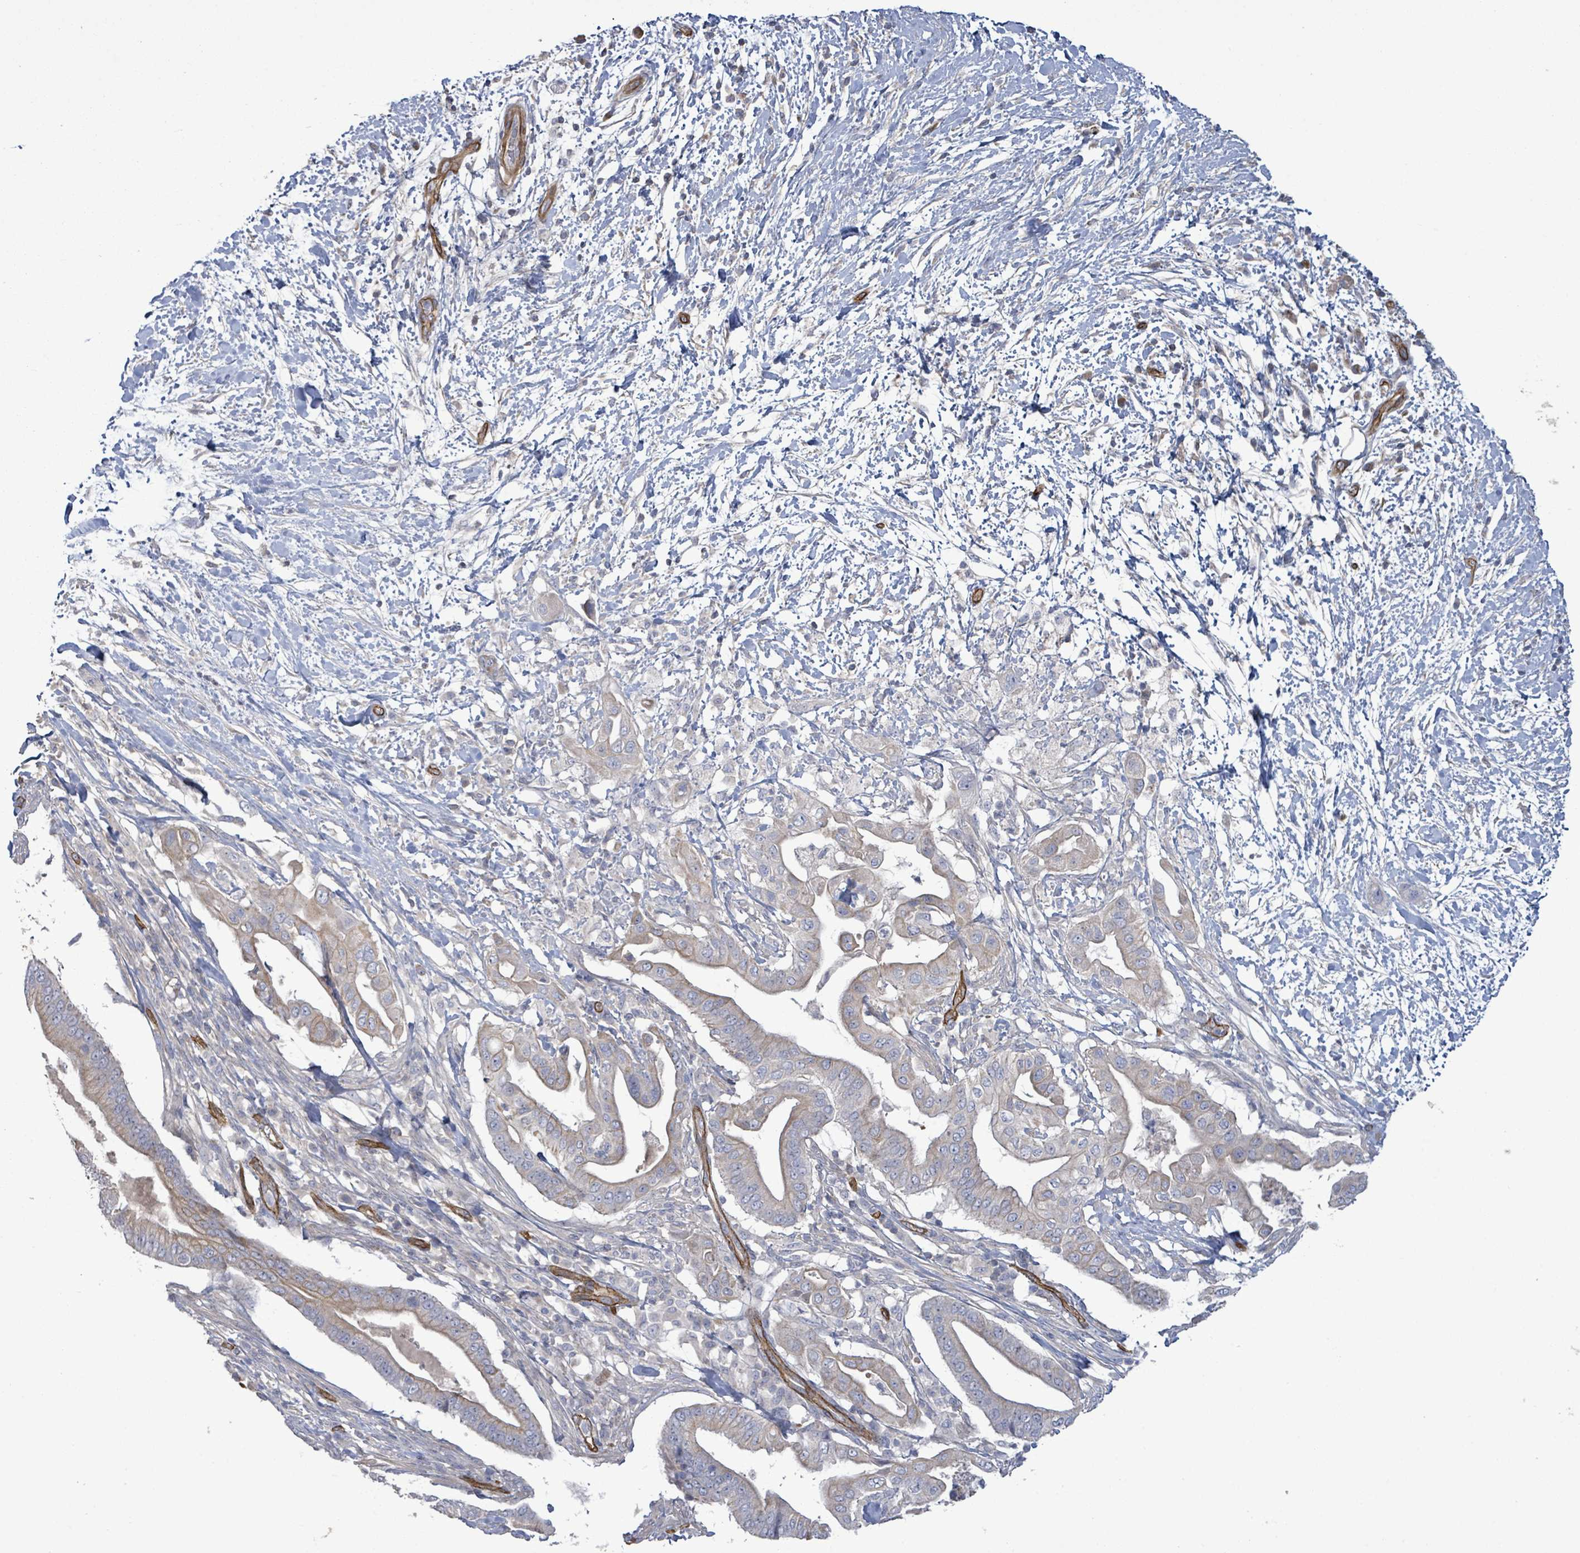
{"staining": {"intensity": "weak", "quantity": "<25%", "location": "cytoplasmic/membranous"}, "tissue": "pancreatic cancer", "cell_type": "Tumor cells", "image_type": "cancer", "snomed": [{"axis": "morphology", "description": "Adenocarcinoma, NOS"}, {"axis": "topography", "description": "Pancreas"}], "caption": "This is a histopathology image of immunohistochemistry (IHC) staining of adenocarcinoma (pancreatic), which shows no positivity in tumor cells.", "gene": "KANK3", "patient": {"sex": "male", "age": 68}}